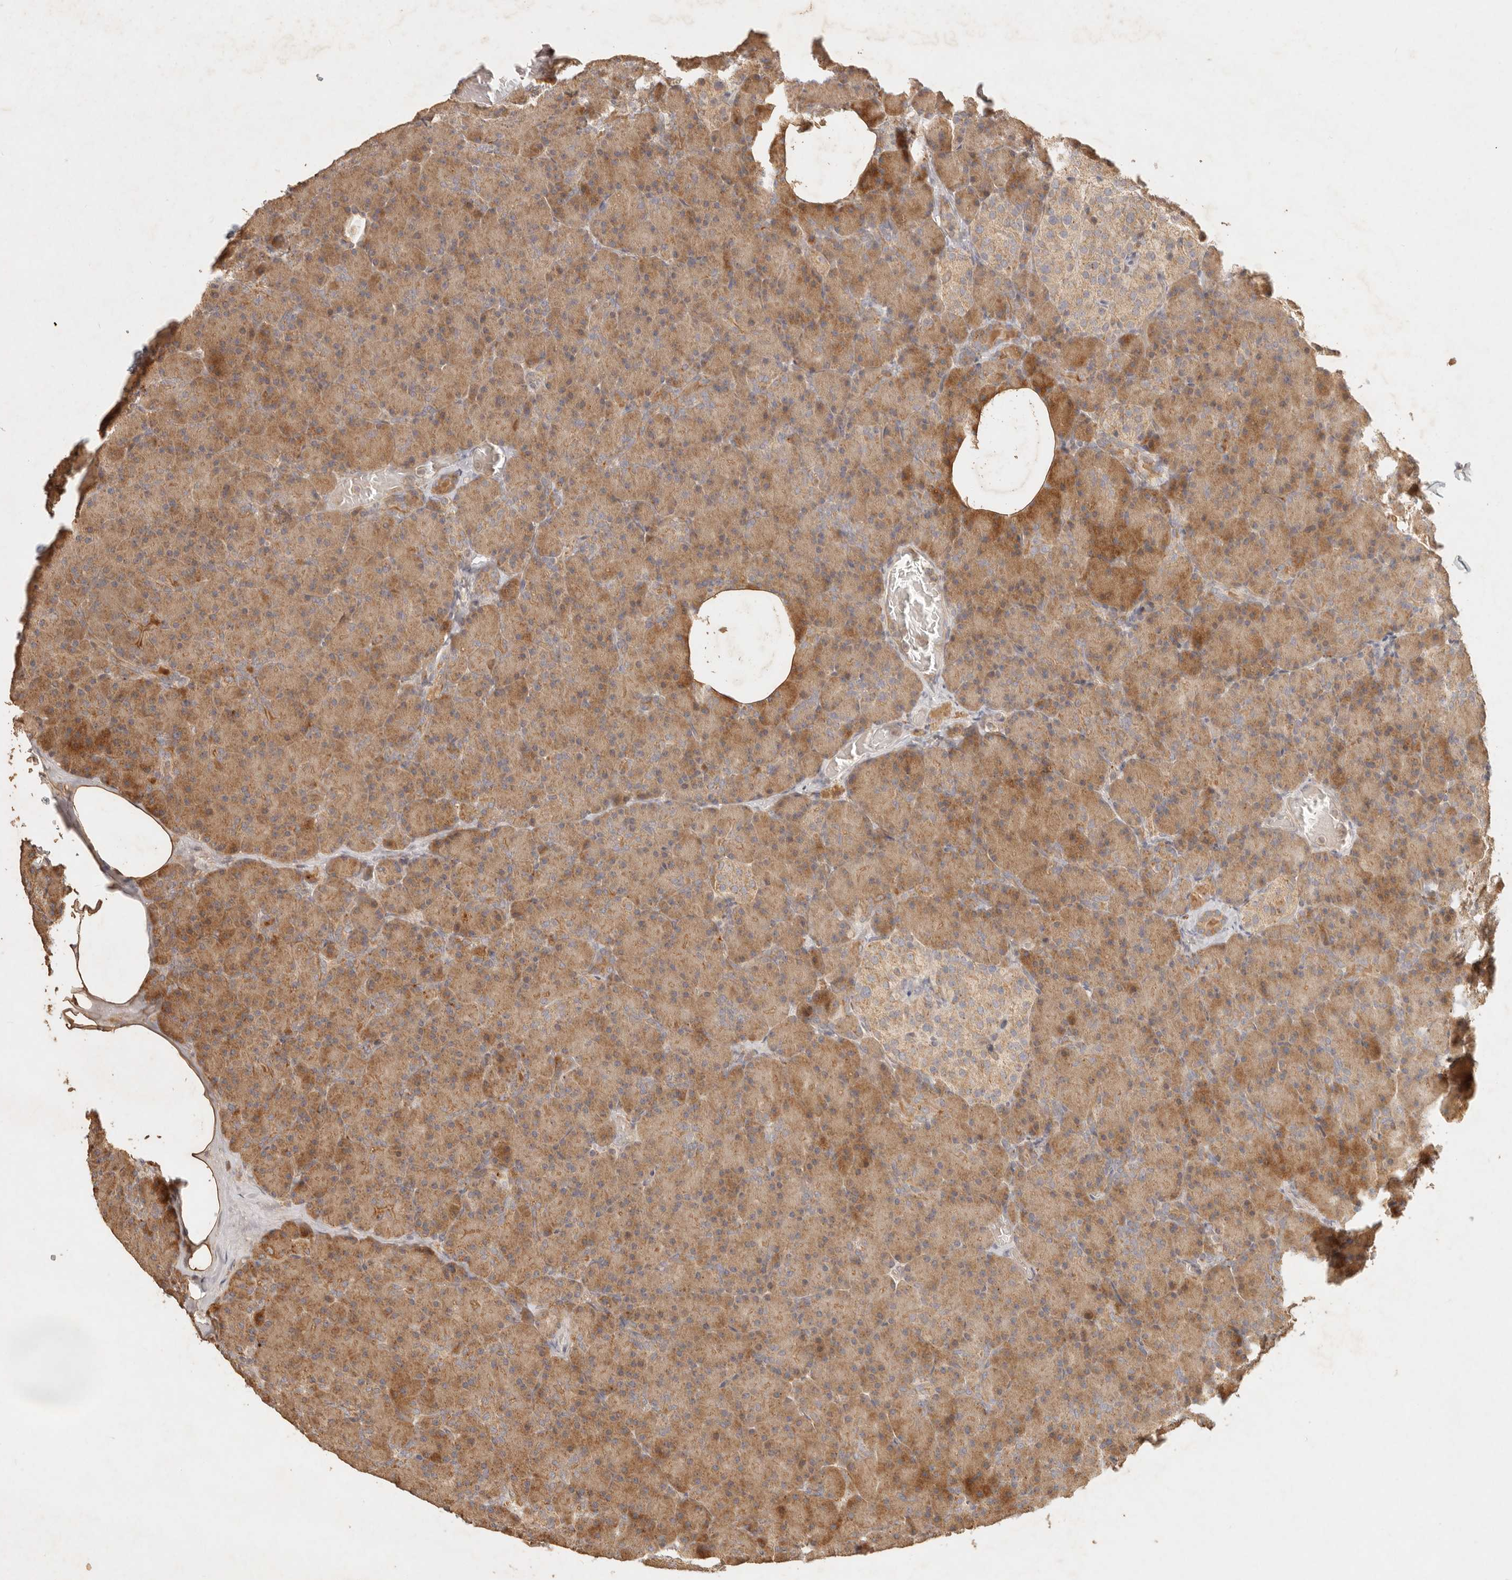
{"staining": {"intensity": "moderate", "quantity": ">75%", "location": "cytoplasmic/membranous"}, "tissue": "pancreas", "cell_type": "Exocrine glandular cells", "image_type": "normal", "snomed": [{"axis": "morphology", "description": "Normal tissue, NOS"}, {"axis": "topography", "description": "Pancreas"}], "caption": "Immunohistochemistry image of benign pancreas: pancreas stained using IHC exhibits medium levels of moderate protein expression localized specifically in the cytoplasmic/membranous of exocrine glandular cells, appearing as a cytoplasmic/membranous brown color.", "gene": "CLEC4C", "patient": {"sex": "female", "age": 43}}